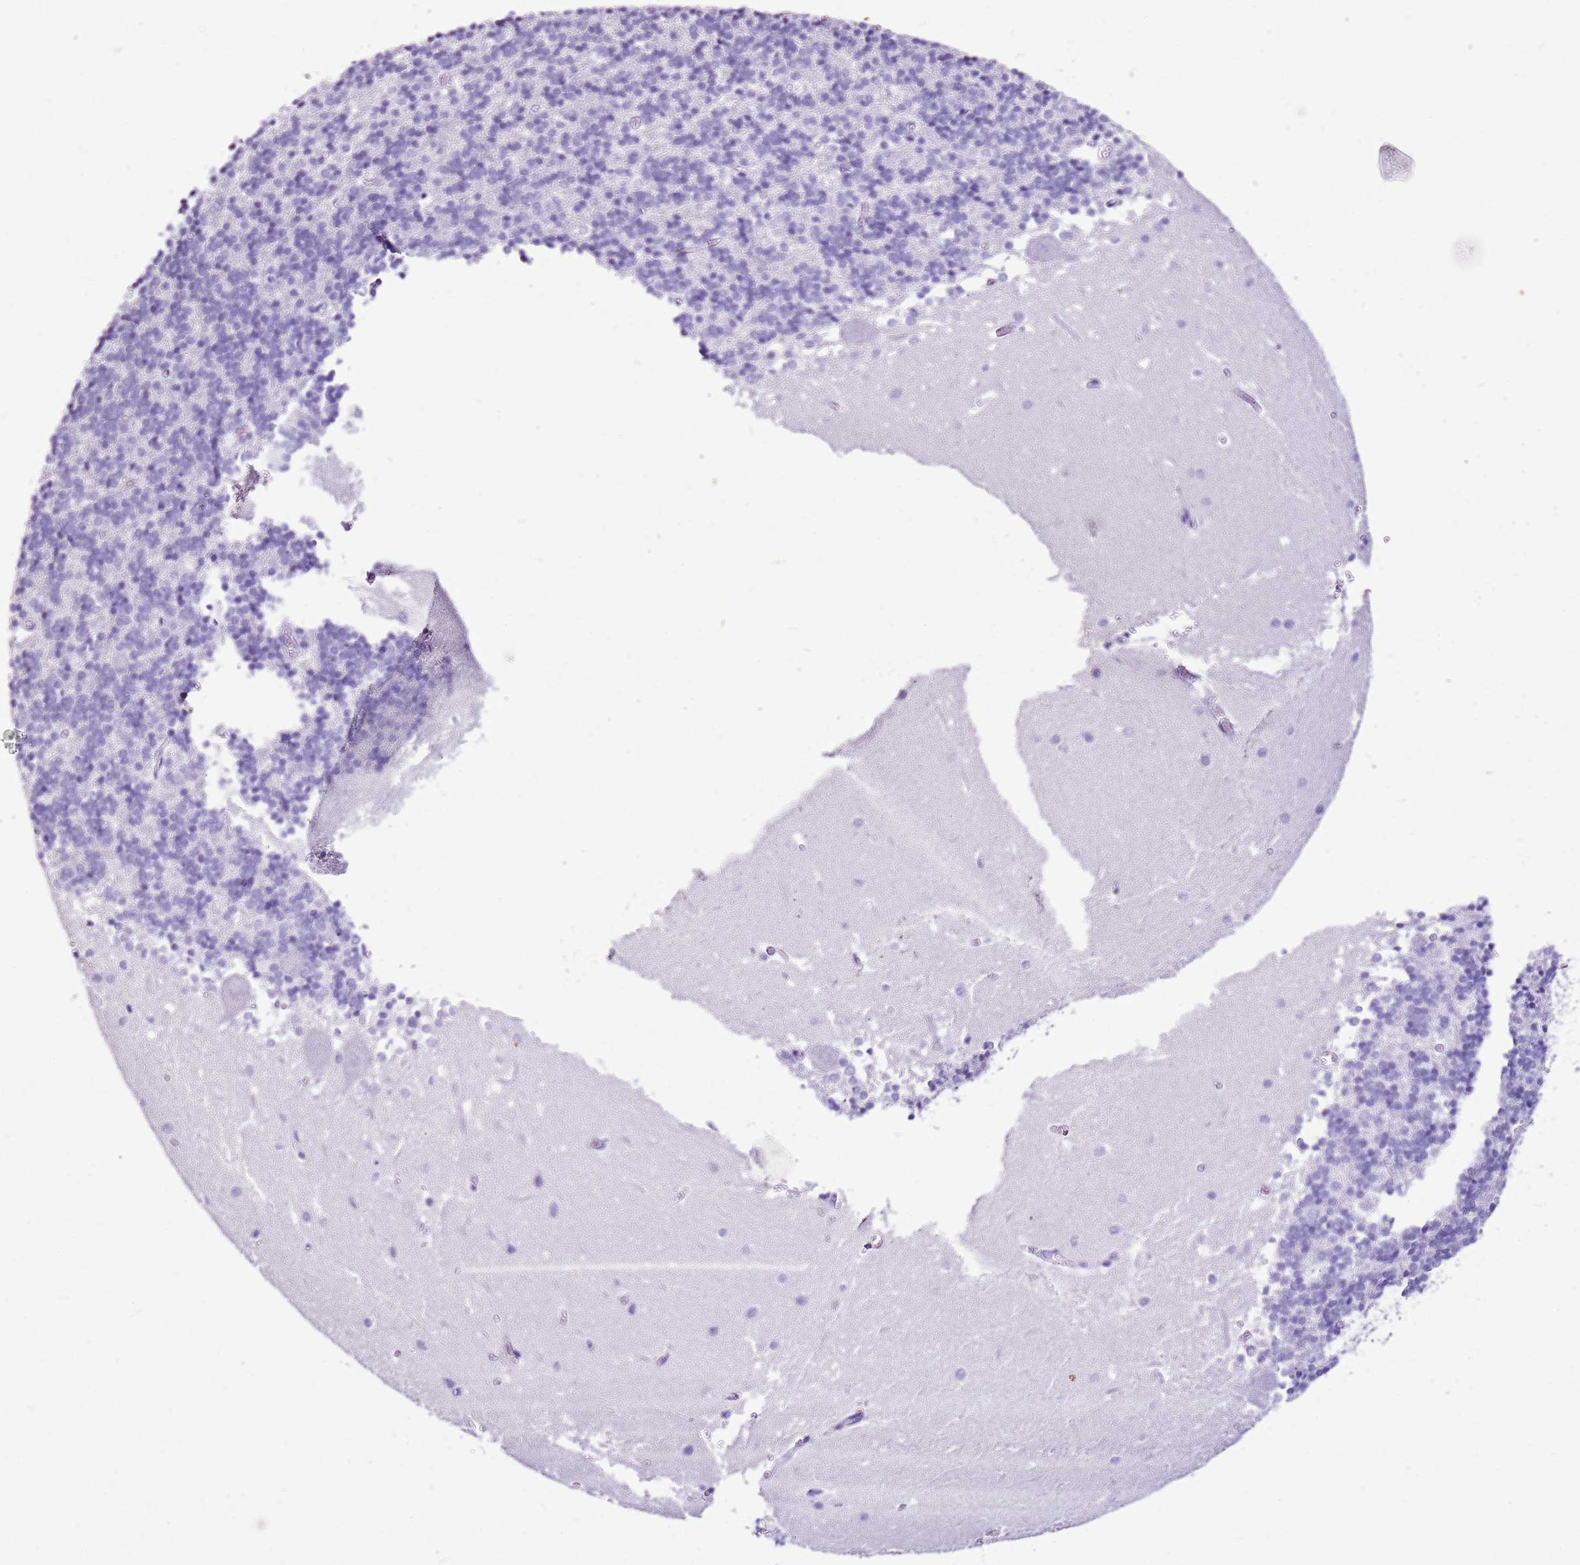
{"staining": {"intensity": "negative", "quantity": "none", "location": "none"}, "tissue": "cerebellum", "cell_type": "Cells in granular layer", "image_type": "normal", "snomed": [{"axis": "morphology", "description": "Normal tissue, NOS"}, {"axis": "topography", "description": "Cerebellum"}], "caption": "Normal cerebellum was stained to show a protein in brown. There is no significant expression in cells in granular layer. (Stains: DAB IHC with hematoxylin counter stain, Microscopy: brightfield microscopy at high magnification).", "gene": "SPC25", "patient": {"sex": "male", "age": 37}}